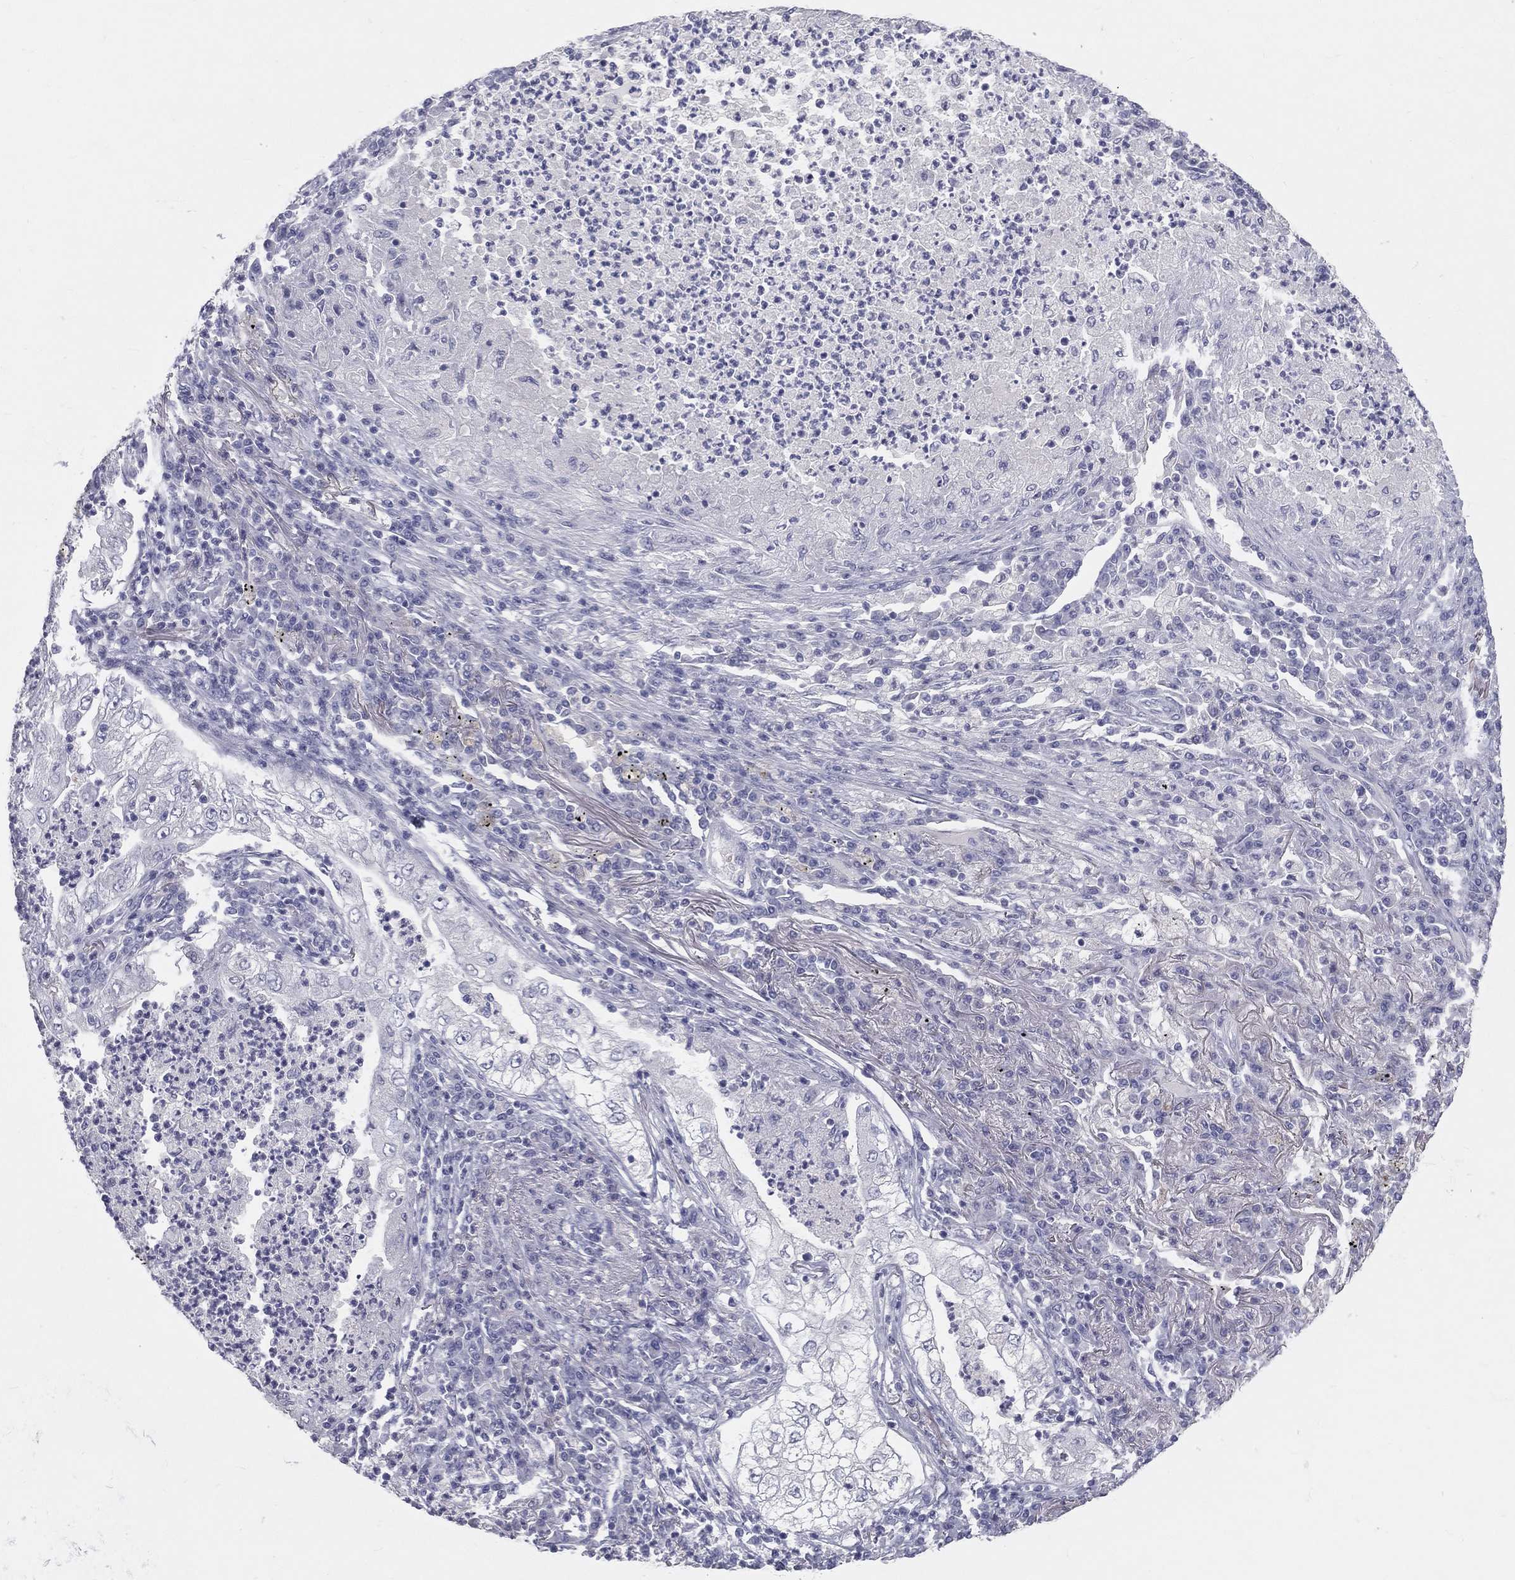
{"staining": {"intensity": "negative", "quantity": "none", "location": "none"}, "tissue": "lung cancer", "cell_type": "Tumor cells", "image_type": "cancer", "snomed": [{"axis": "morphology", "description": "Adenocarcinoma, NOS"}, {"axis": "topography", "description": "Lung"}], "caption": "High magnification brightfield microscopy of lung cancer stained with DAB (3,3'-diaminobenzidine) (brown) and counterstained with hematoxylin (blue): tumor cells show no significant staining. (IHC, brightfield microscopy, high magnification).", "gene": "TFPI2", "patient": {"sex": "female", "age": 73}}